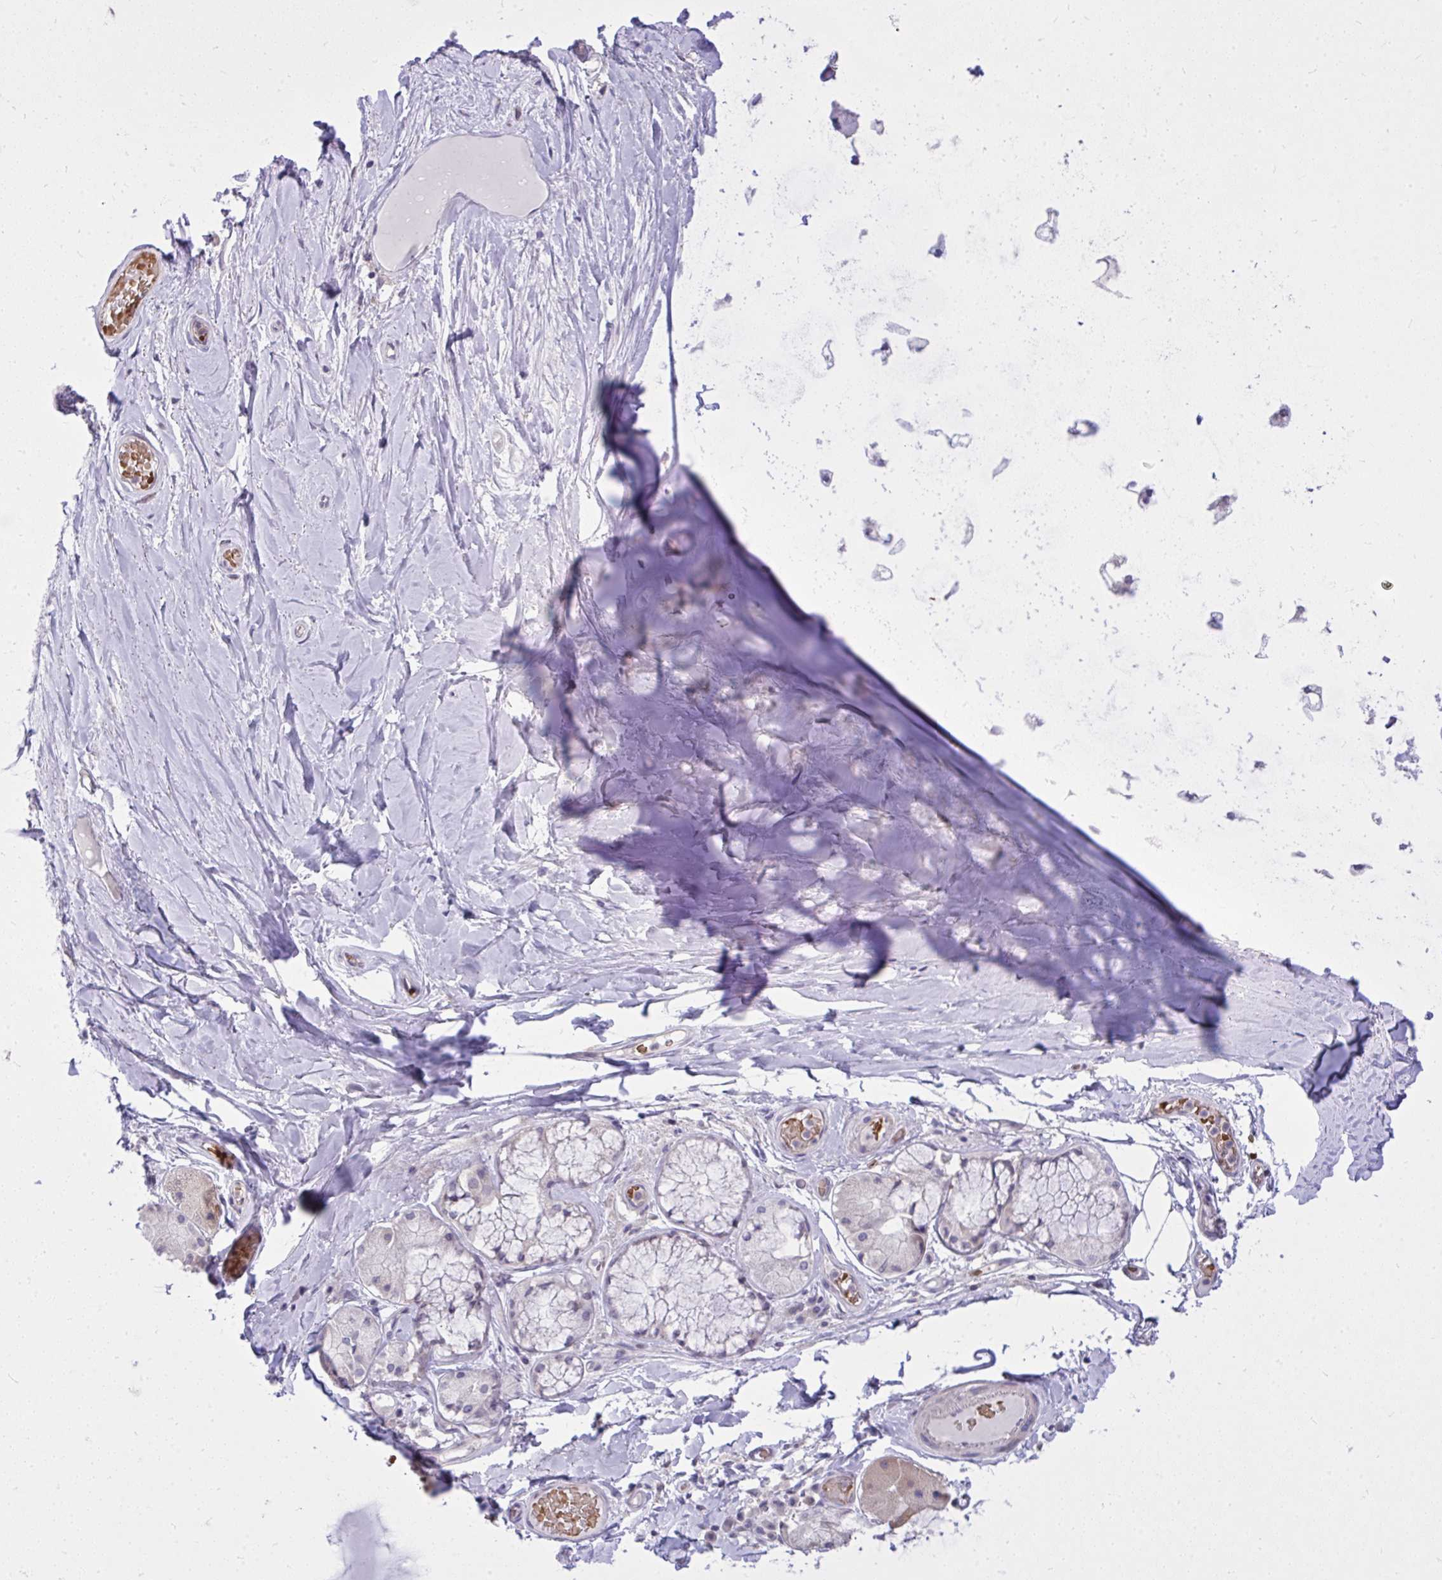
{"staining": {"intensity": "negative", "quantity": "none", "location": "none"}, "tissue": "adipose tissue", "cell_type": "Adipocytes", "image_type": "normal", "snomed": [{"axis": "morphology", "description": "Normal tissue, NOS"}, {"axis": "topography", "description": "Cartilage tissue"}, {"axis": "topography", "description": "Bronchus"}], "caption": "Immunohistochemistry (IHC) micrograph of normal adipose tissue stained for a protein (brown), which displays no positivity in adipocytes. (DAB (3,3'-diaminobenzidine) immunohistochemistry visualized using brightfield microscopy, high magnification).", "gene": "DPY19L1", "patient": {"sex": "male", "age": 64}}